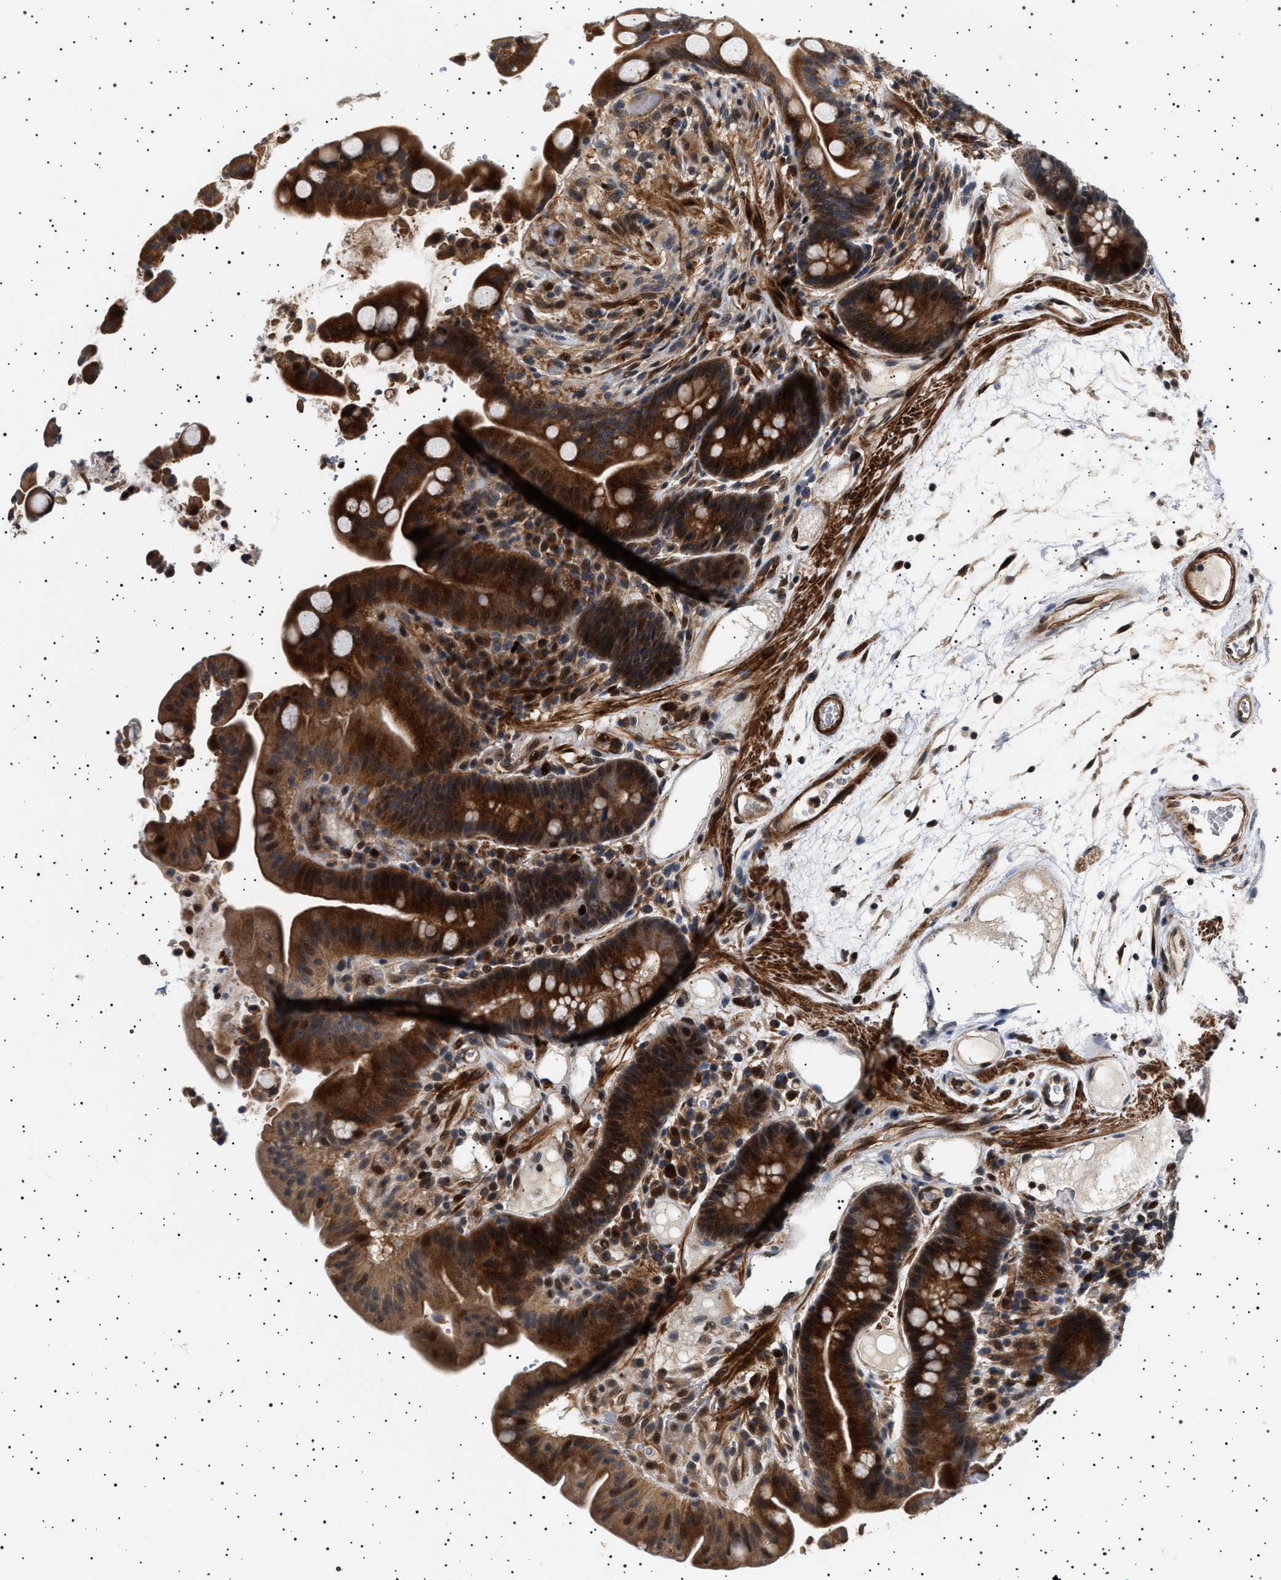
{"staining": {"intensity": "moderate", "quantity": ">75%", "location": "cytoplasmic/membranous,nuclear"}, "tissue": "colon", "cell_type": "Endothelial cells", "image_type": "normal", "snomed": [{"axis": "morphology", "description": "Normal tissue, NOS"}, {"axis": "topography", "description": "Colon"}], "caption": "The image displays a brown stain indicating the presence of a protein in the cytoplasmic/membranous,nuclear of endothelial cells in colon.", "gene": "BAG3", "patient": {"sex": "male", "age": 73}}